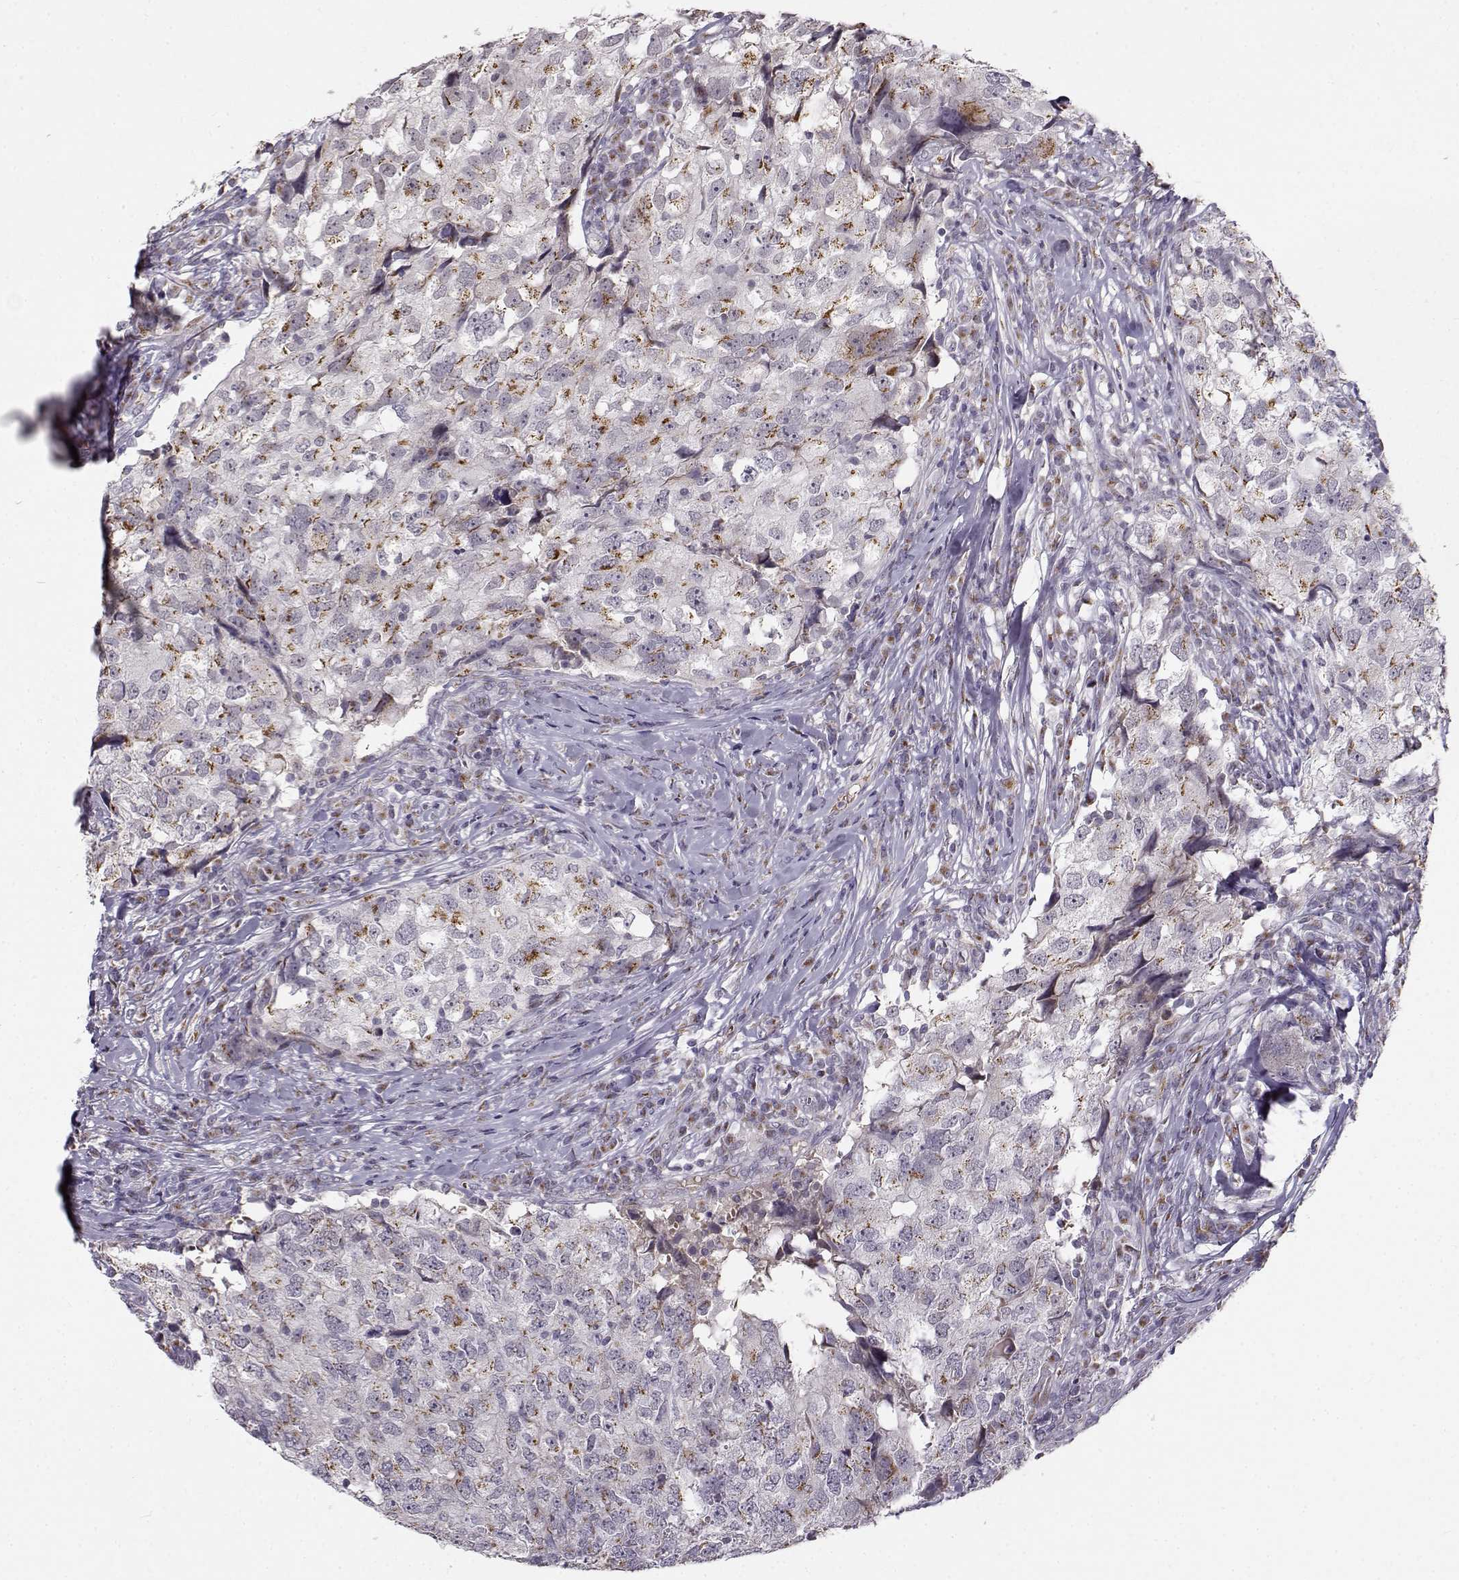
{"staining": {"intensity": "moderate", "quantity": ">75%", "location": "cytoplasmic/membranous"}, "tissue": "breast cancer", "cell_type": "Tumor cells", "image_type": "cancer", "snomed": [{"axis": "morphology", "description": "Duct carcinoma"}, {"axis": "topography", "description": "Breast"}], "caption": "Protein analysis of invasive ductal carcinoma (breast) tissue demonstrates moderate cytoplasmic/membranous positivity in approximately >75% of tumor cells. (Brightfield microscopy of DAB IHC at high magnification).", "gene": "SLC4A5", "patient": {"sex": "female", "age": 30}}